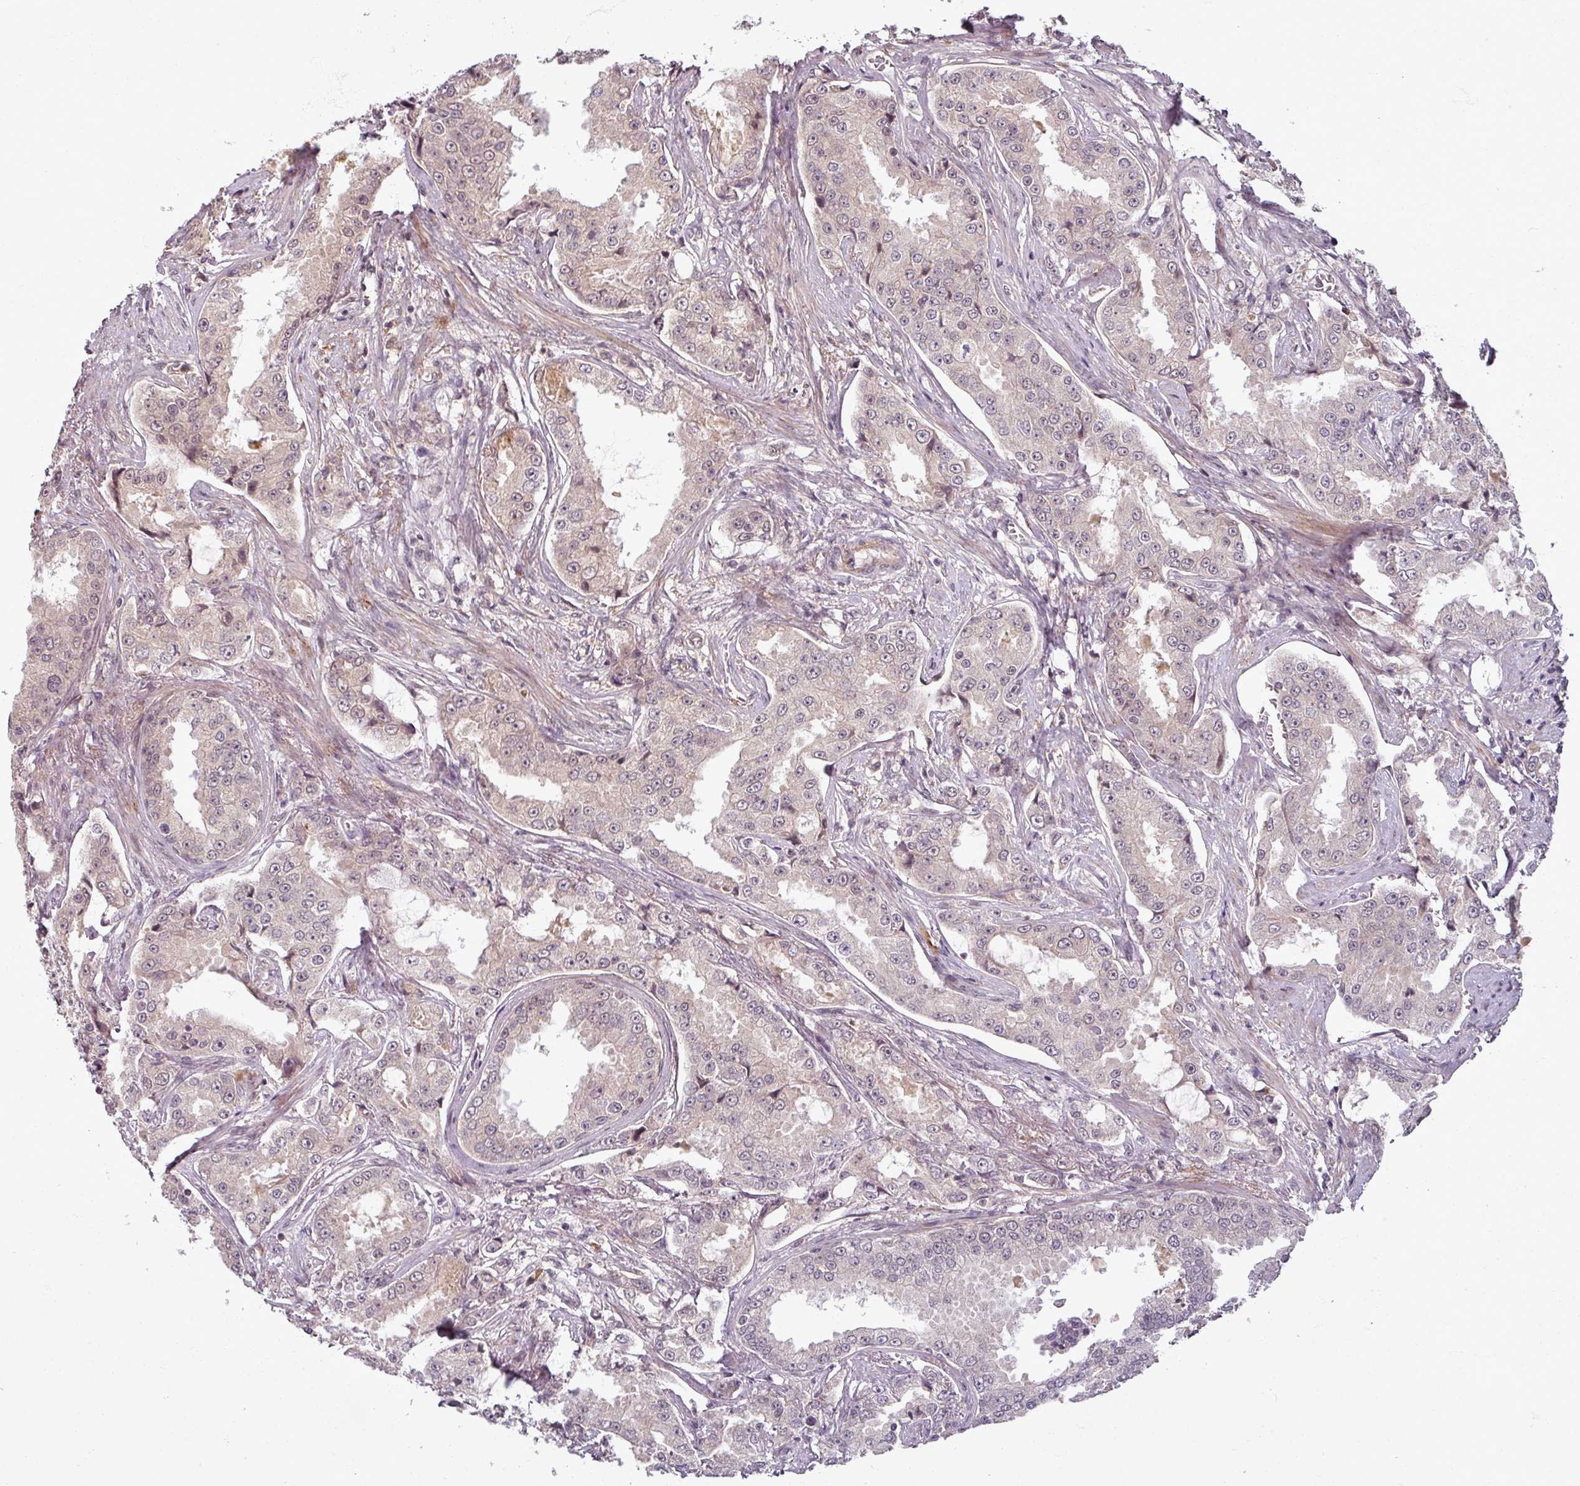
{"staining": {"intensity": "weak", "quantity": "<25%", "location": "nuclear"}, "tissue": "prostate cancer", "cell_type": "Tumor cells", "image_type": "cancer", "snomed": [{"axis": "morphology", "description": "Adenocarcinoma, High grade"}, {"axis": "topography", "description": "Prostate"}], "caption": "This is an IHC histopathology image of high-grade adenocarcinoma (prostate). There is no positivity in tumor cells.", "gene": "POLR2G", "patient": {"sex": "male", "age": 73}}